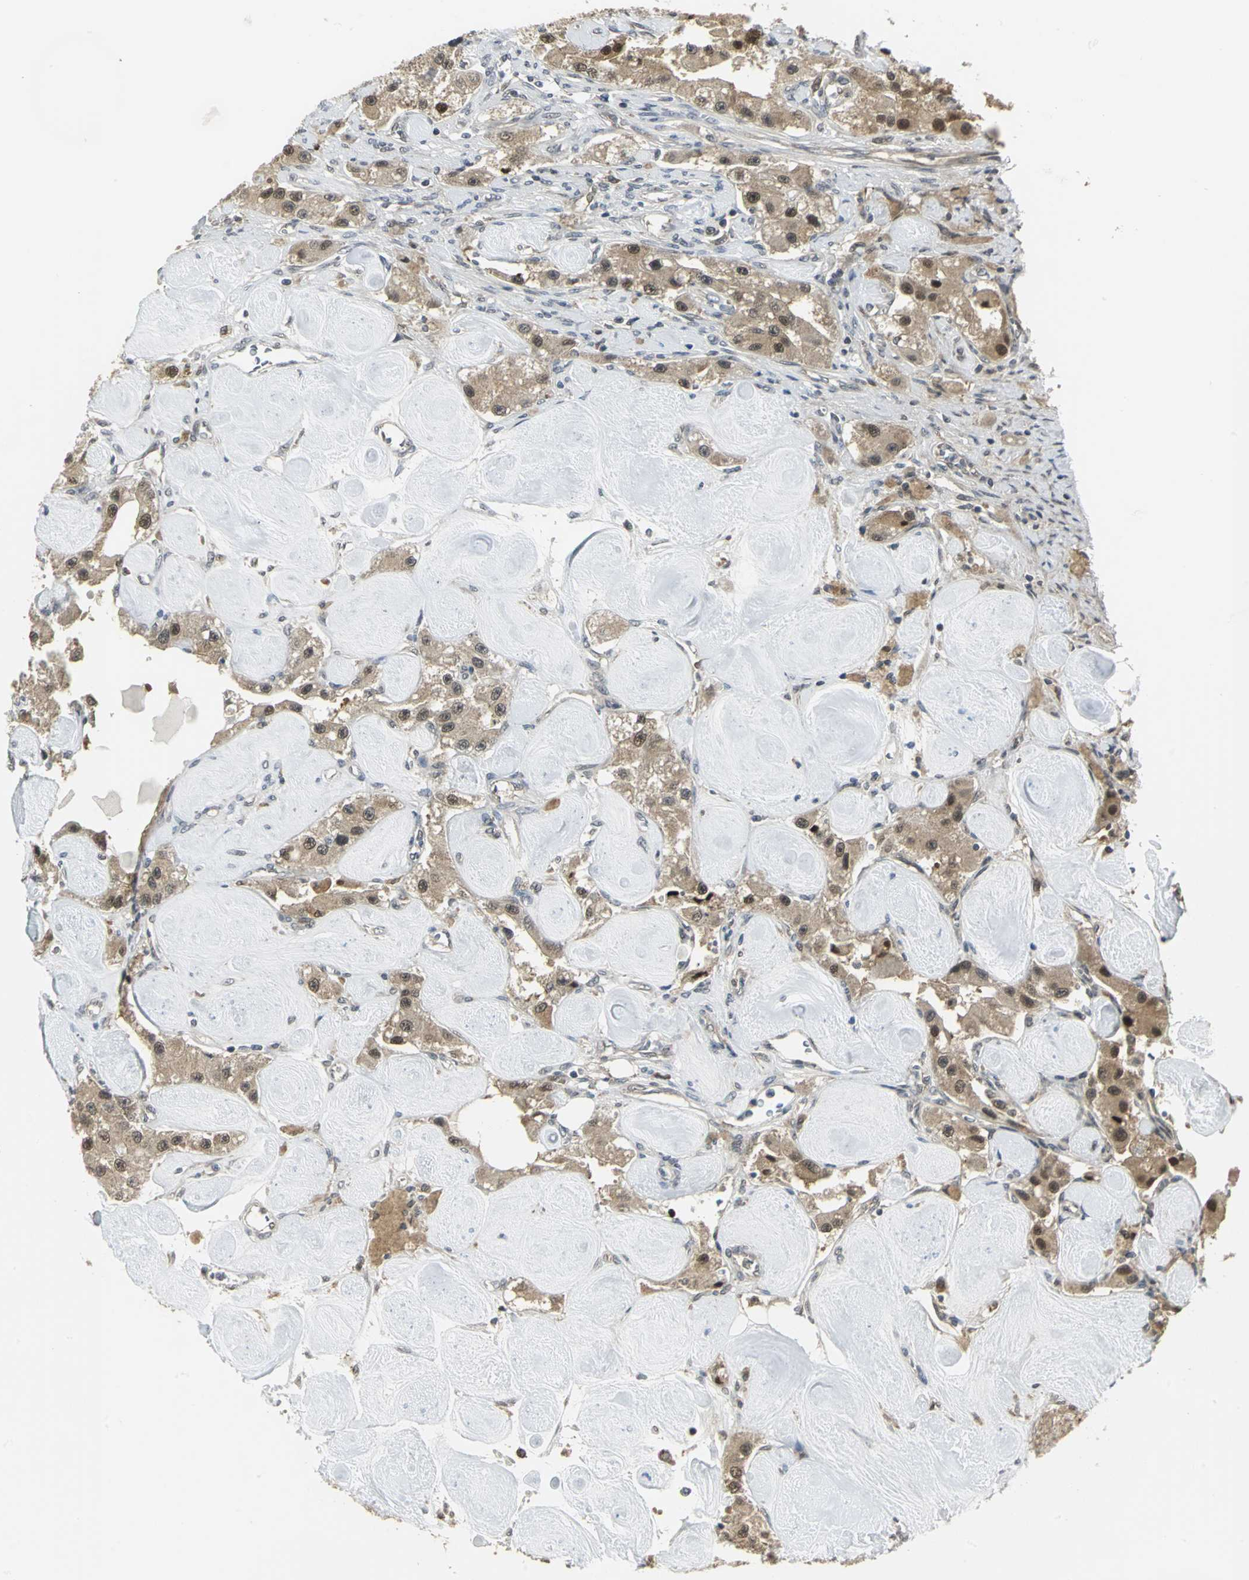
{"staining": {"intensity": "moderate", "quantity": ">75%", "location": "cytoplasmic/membranous,nuclear"}, "tissue": "carcinoid", "cell_type": "Tumor cells", "image_type": "cancer", "snomed": [{"axis": "morphology", "description": "Carcinoid, malignant, NOS"}, {"axis": "topography", "description": "Pancreas"}], "caption": "Brown immunohistochemical staining in human carcinoid (malignant) displays moderate cytoplasmic/membranous and nuclear positivity in about >75% of tumor cells. (Brightfield microscopy of DAB IHC at high magnification).", "gene": "PSMC4", "patient": {"sex": "male", "age": 41}}